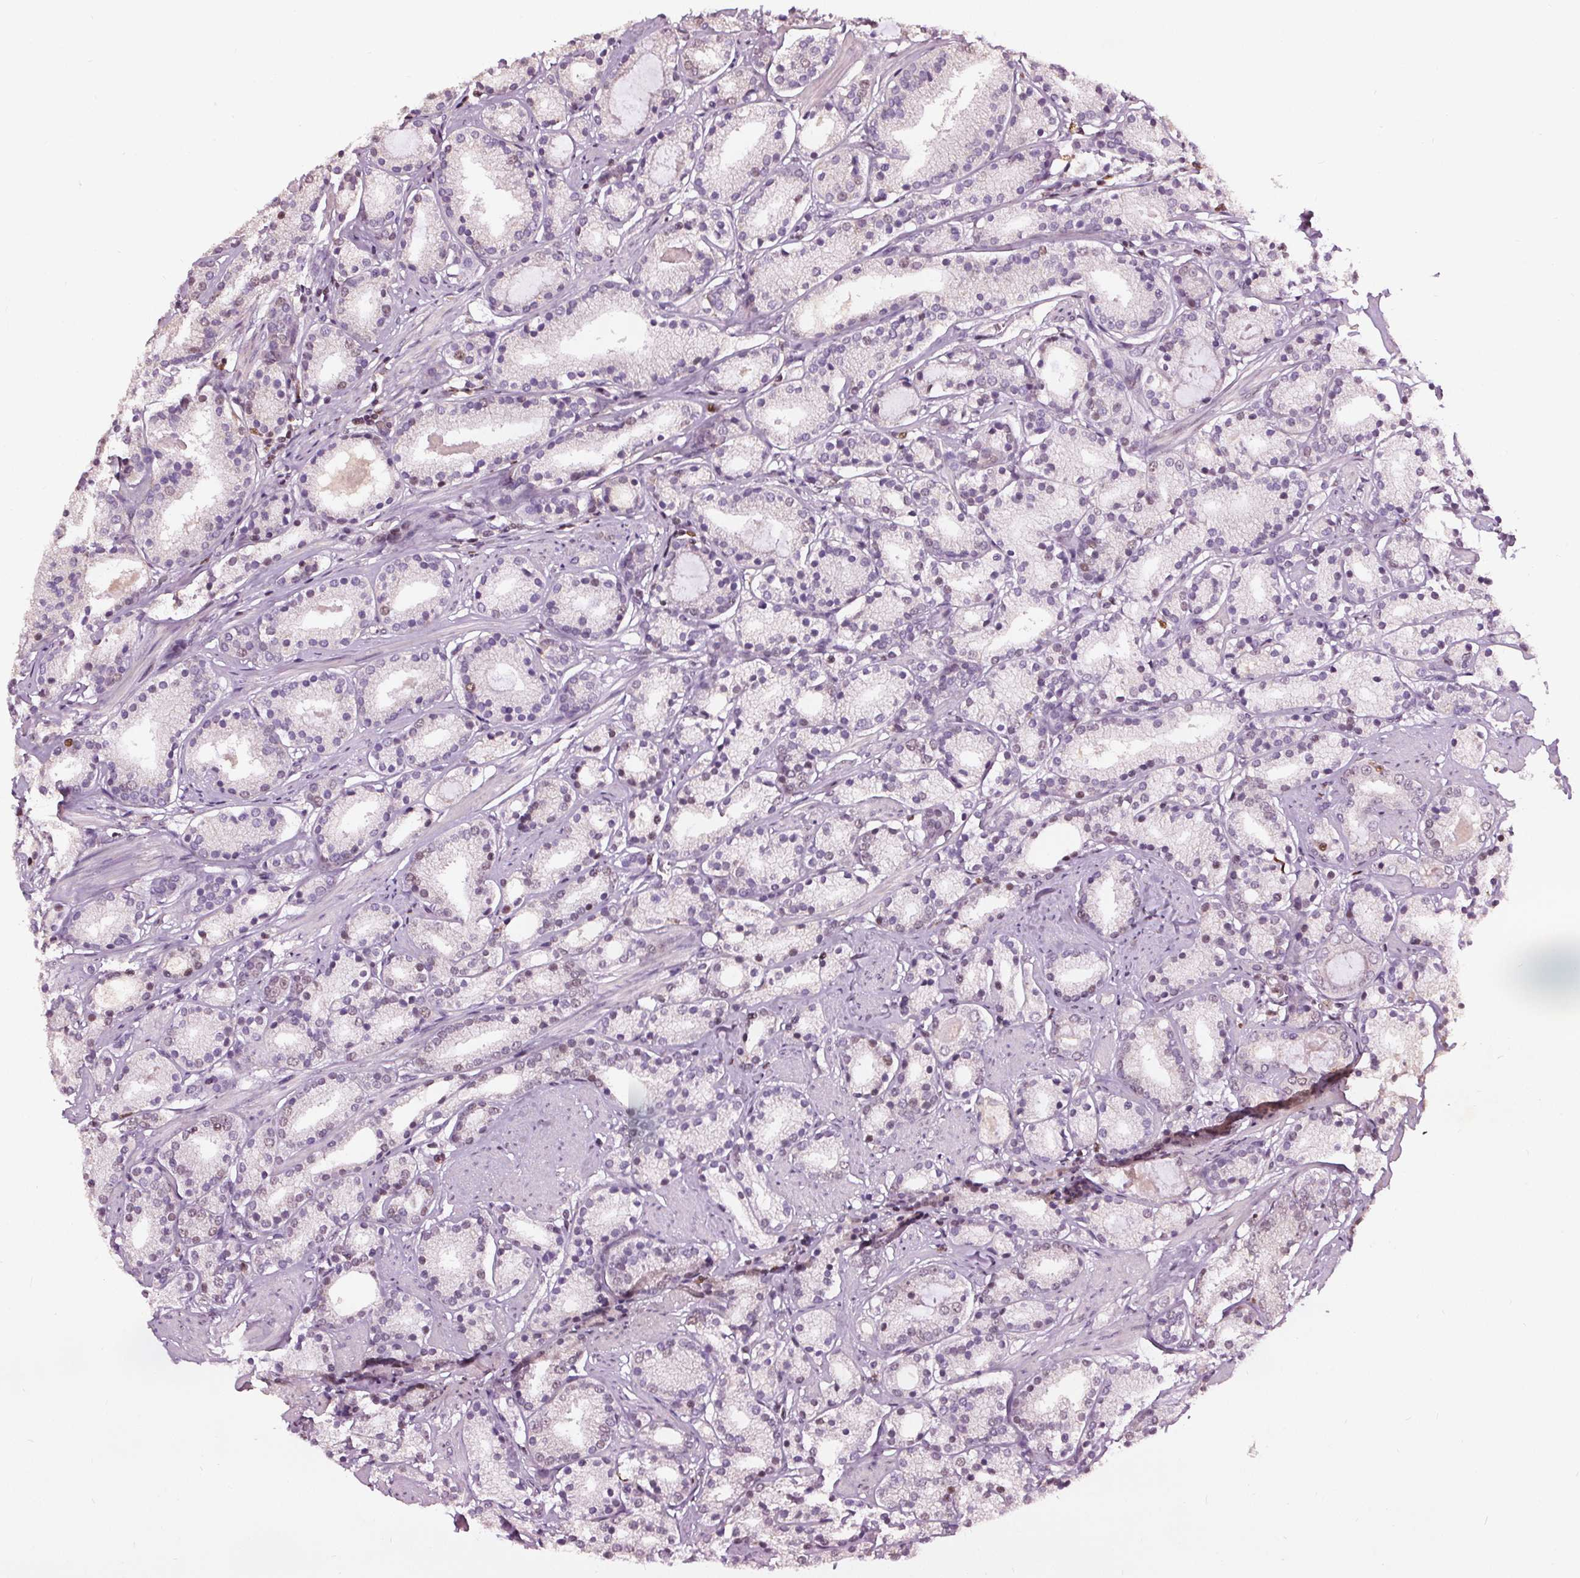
{"staining": {"intensity": "negative", "quantity": "none", "location": "none"}, "tissue": "prostate cancer", "cell_type": "Tumor cells", "image_type": "cancer", "snomed": [{"axis": "morphology", "description": "Adenocarcinoma, High grade"}, {"axis": "topography", "description": "Prostate"}], "caption": "Image shows no significant protein positivity in tumor cells of prostate high-grade adenocarcinoma. (Brightfield microscopy of DAB IHC at high magnification).", "gene": "DDX11", "patient": {"sex": "male", "age": 63}}